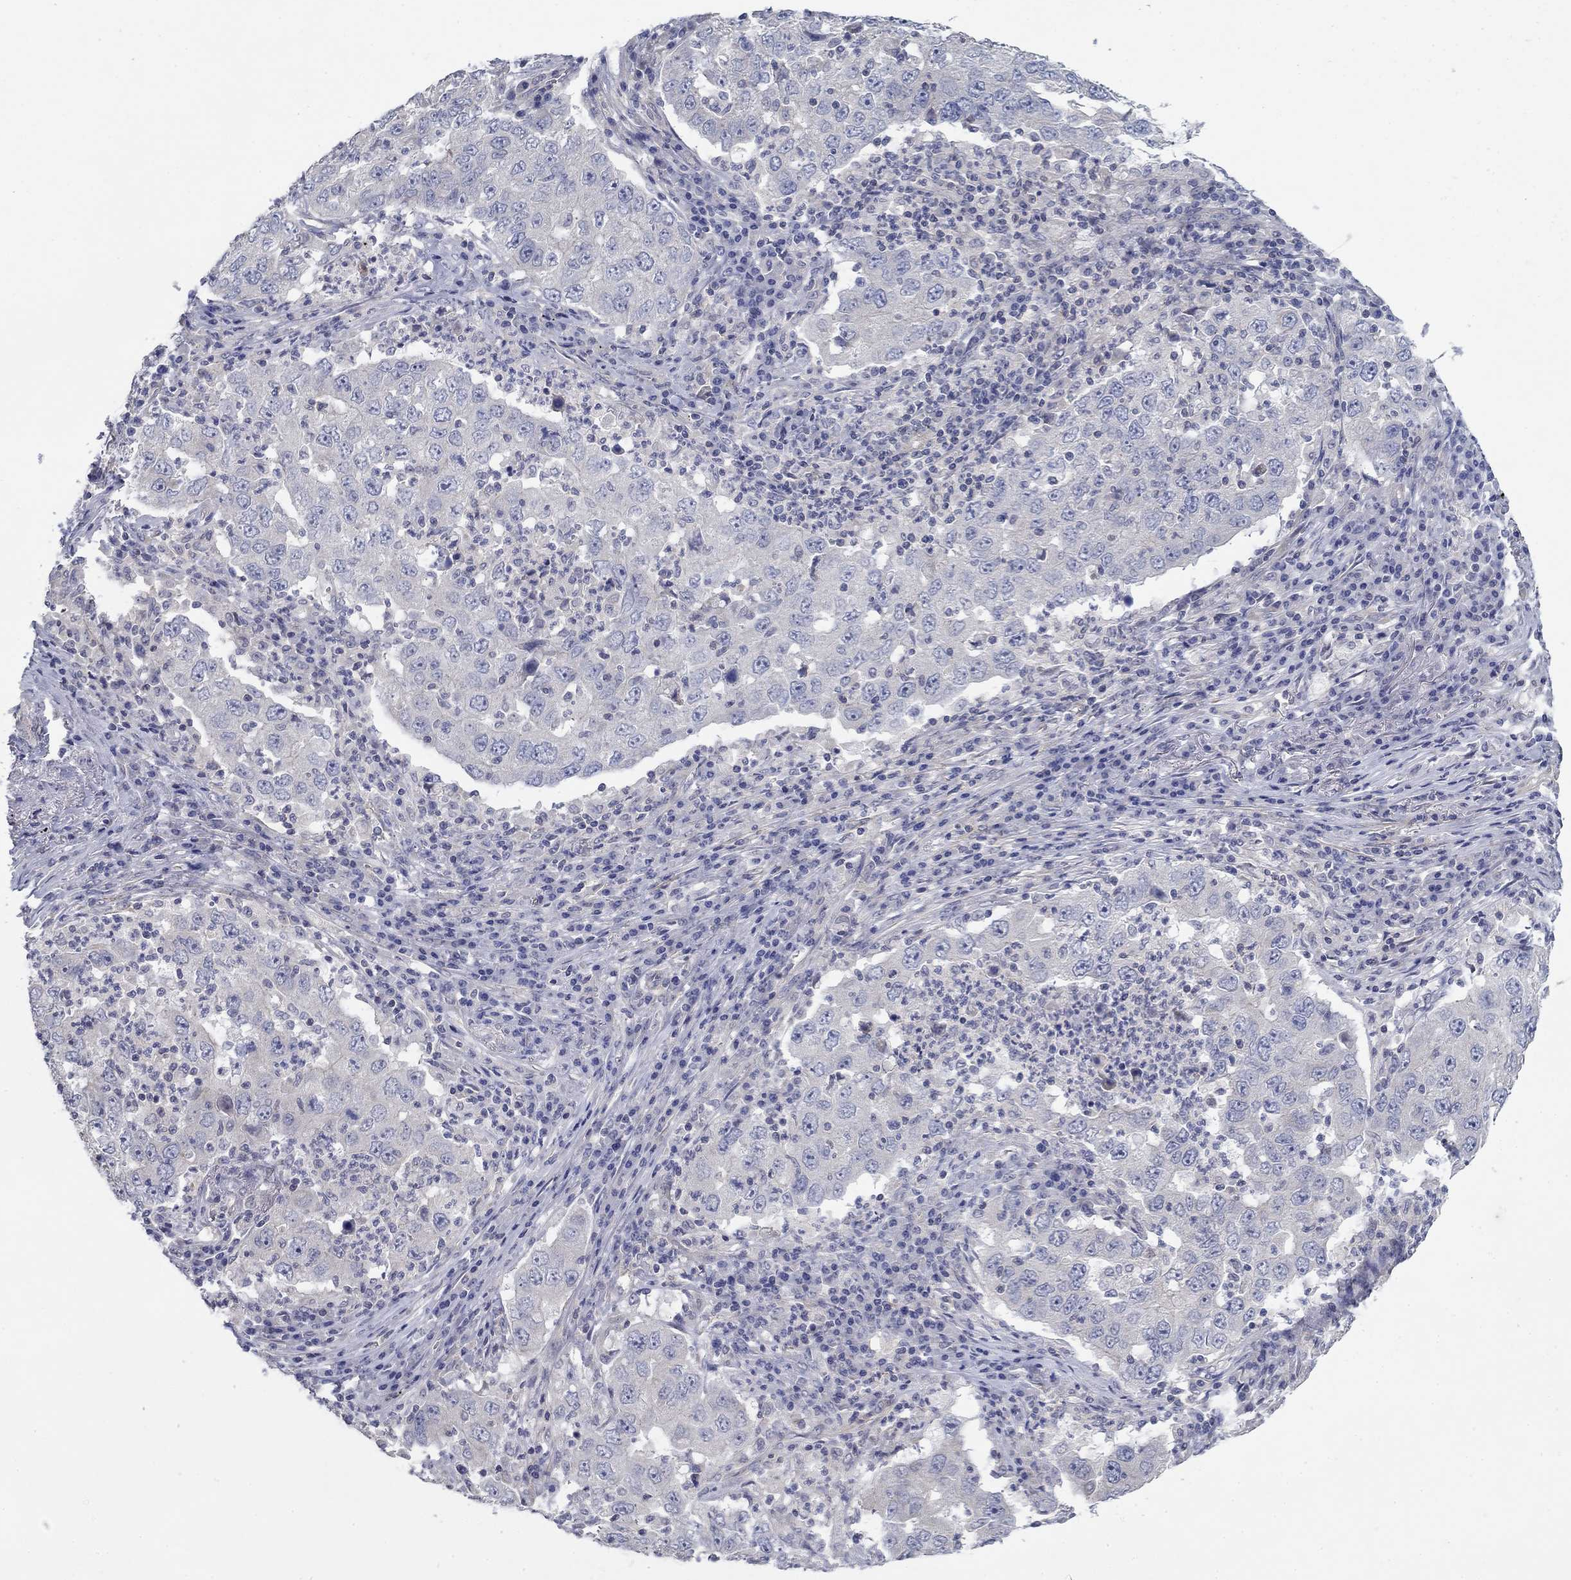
{"staining": {"intensity": "negative", "quantity": "none", "location": "none"}, "tissue": "lung cancer", "cell_type": "Tumor cells", "image_type": "cancer", "snomed": [{"axis": "morphology", "description": "Adenocarcinoma, NOS"}, {"axis": "topography", "description": "Lung"}], "caption": "This is a histopathology image of IHC staining of lung adenocarcinoma, which shows no expression in tumor cells.", "gene": "GRK7", "patient": {"sex": "male", "age": 73}}